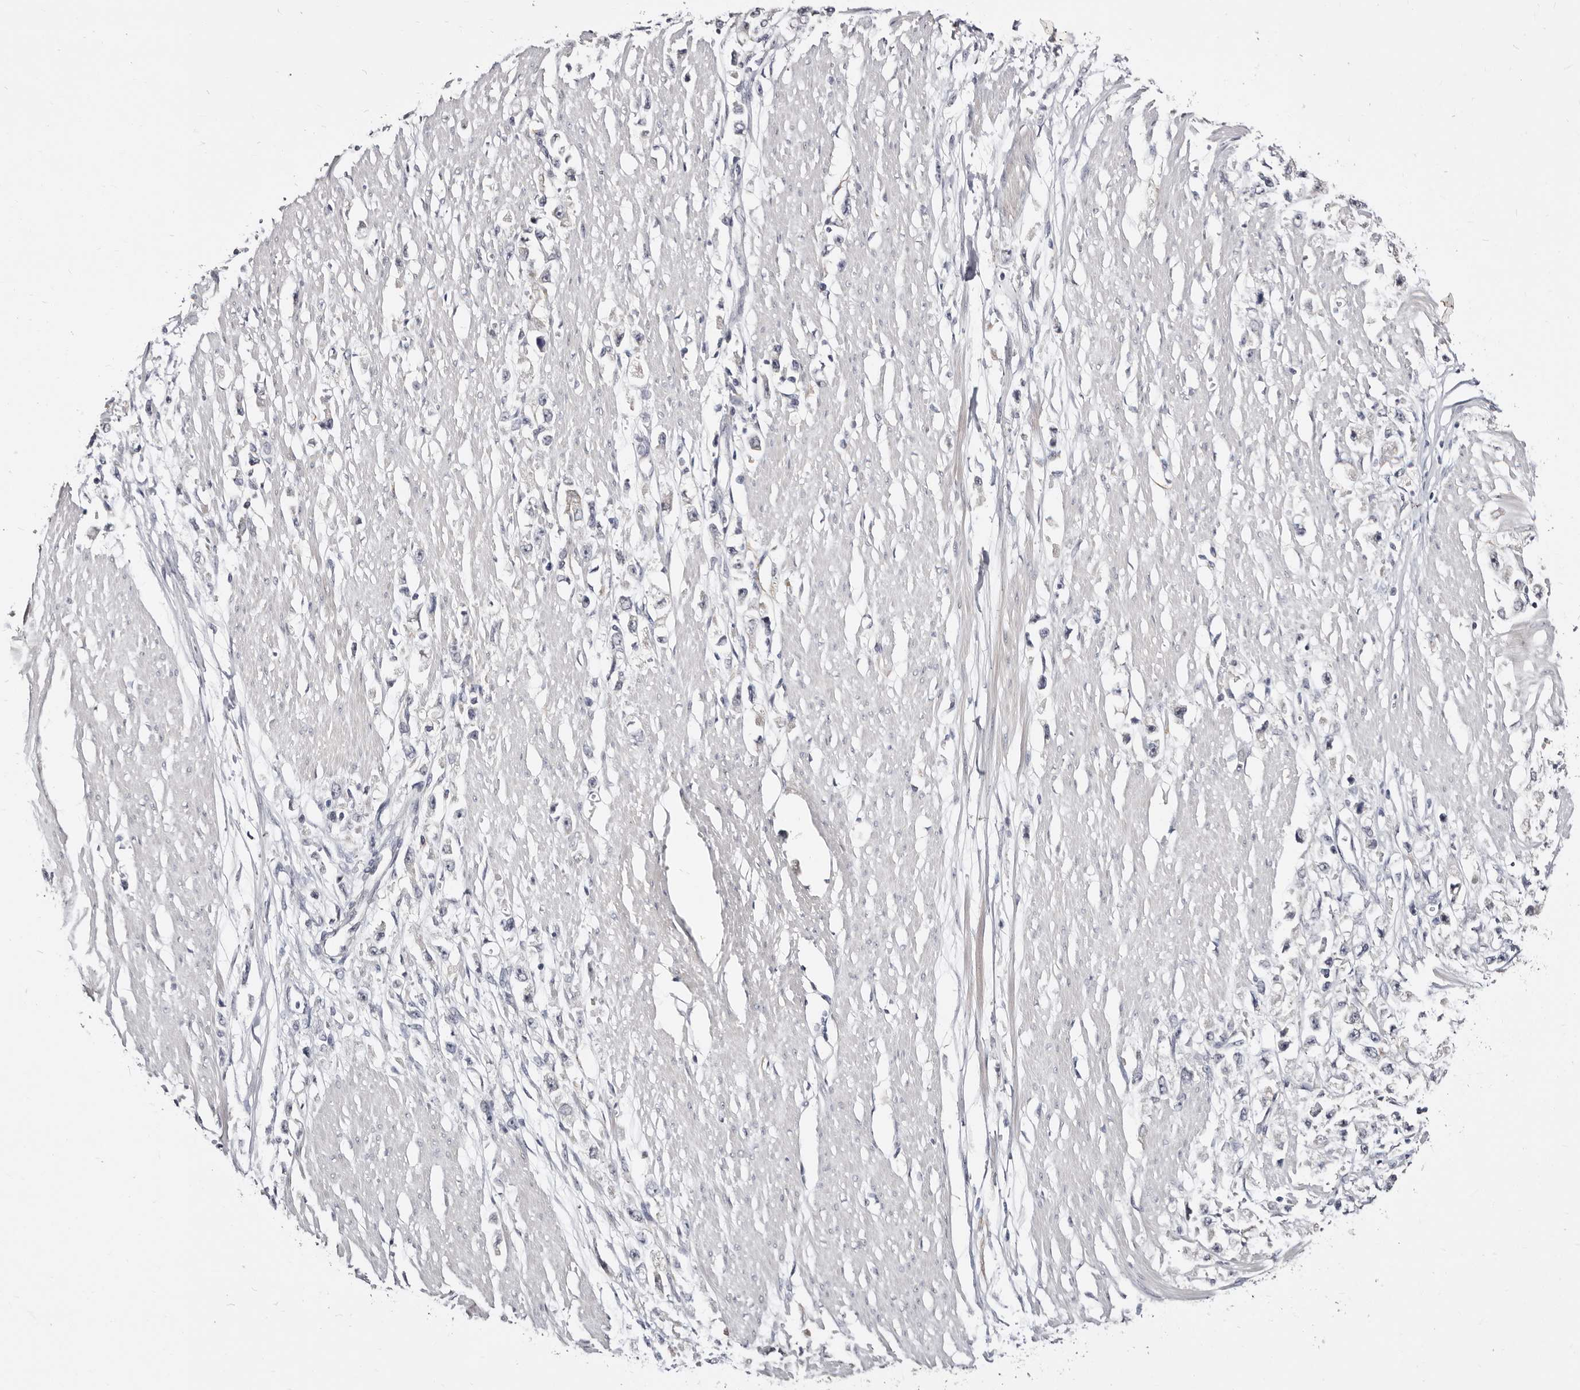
{"staining": {"intensity": "negative", "quantity": "none", "location": "none"}, "tissue": "stomach cancer", "cell_type": "Tumor cells", "image_type": "cancer", "snomed": [{"axis": "morphology", "description": "Adenocarcinoma, NOS"}, {"axis": "topography", "description": "Stomach"}], "caption": "There is no significant positivity in tumor cells of stomach cancer (adenocarcinoma).", "gene": "KLHL4", "patient": {"sex": "female", "age": 59}}